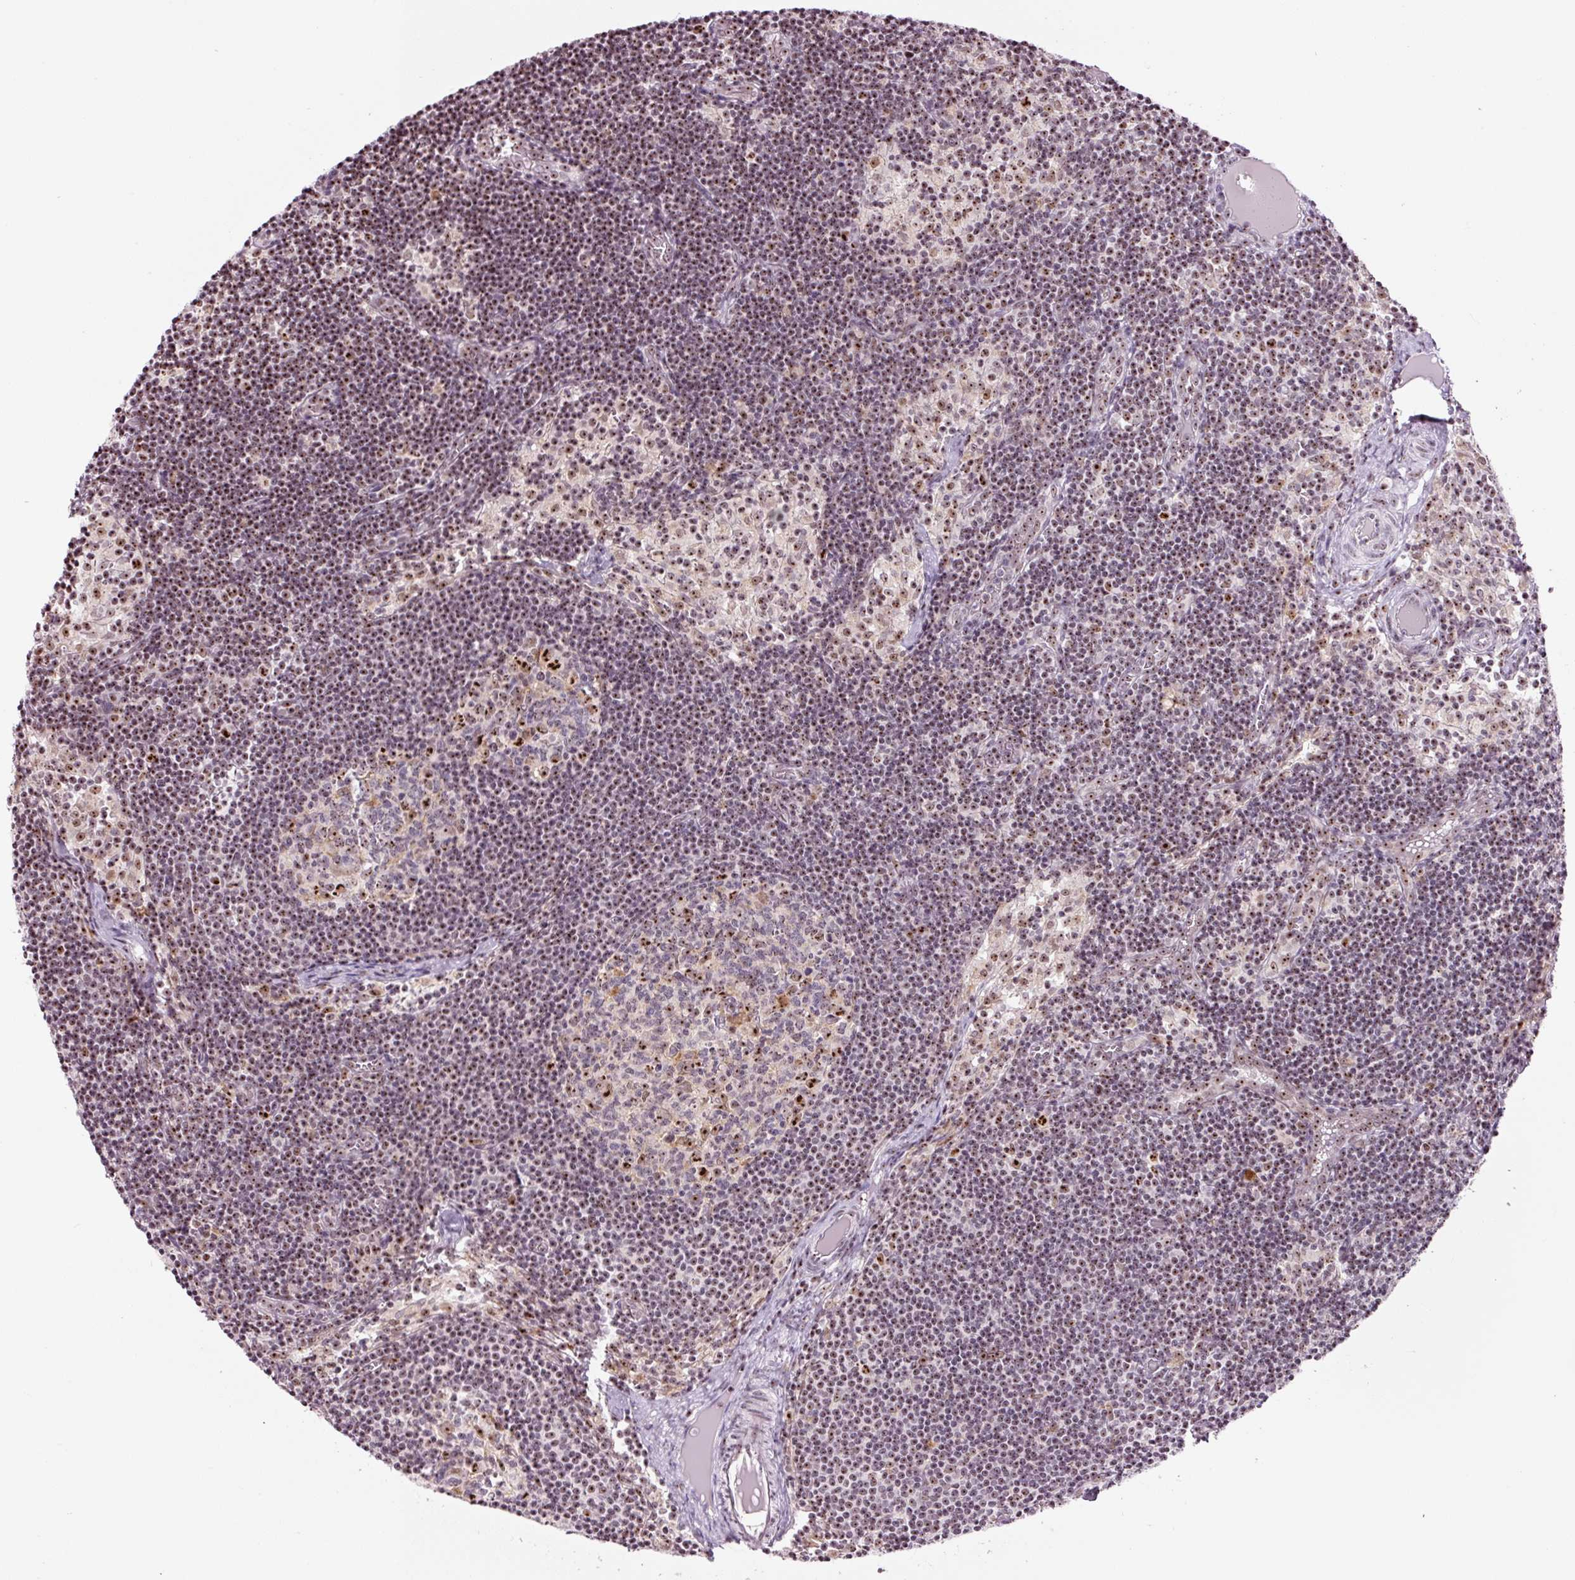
{"staining": {"intensity": "strong", "quantity": "<25%", "location": "nuclear"}, "tissue": "lymph node", "cell_type": "Germinal center cells", "image_type": "normal", "snomed": [{"axis": "morphology", "description": "Normal tissue, NOS"}, {"axis": "topography", "description": "Lymph node"}], "caption": "Protein staining by IHC demonstrates strong nuclear positivity in about <25% of germinal center cells in benign lymph node.", "gene": "GNL3", "patient": {"sex": "female", "age": 31}}